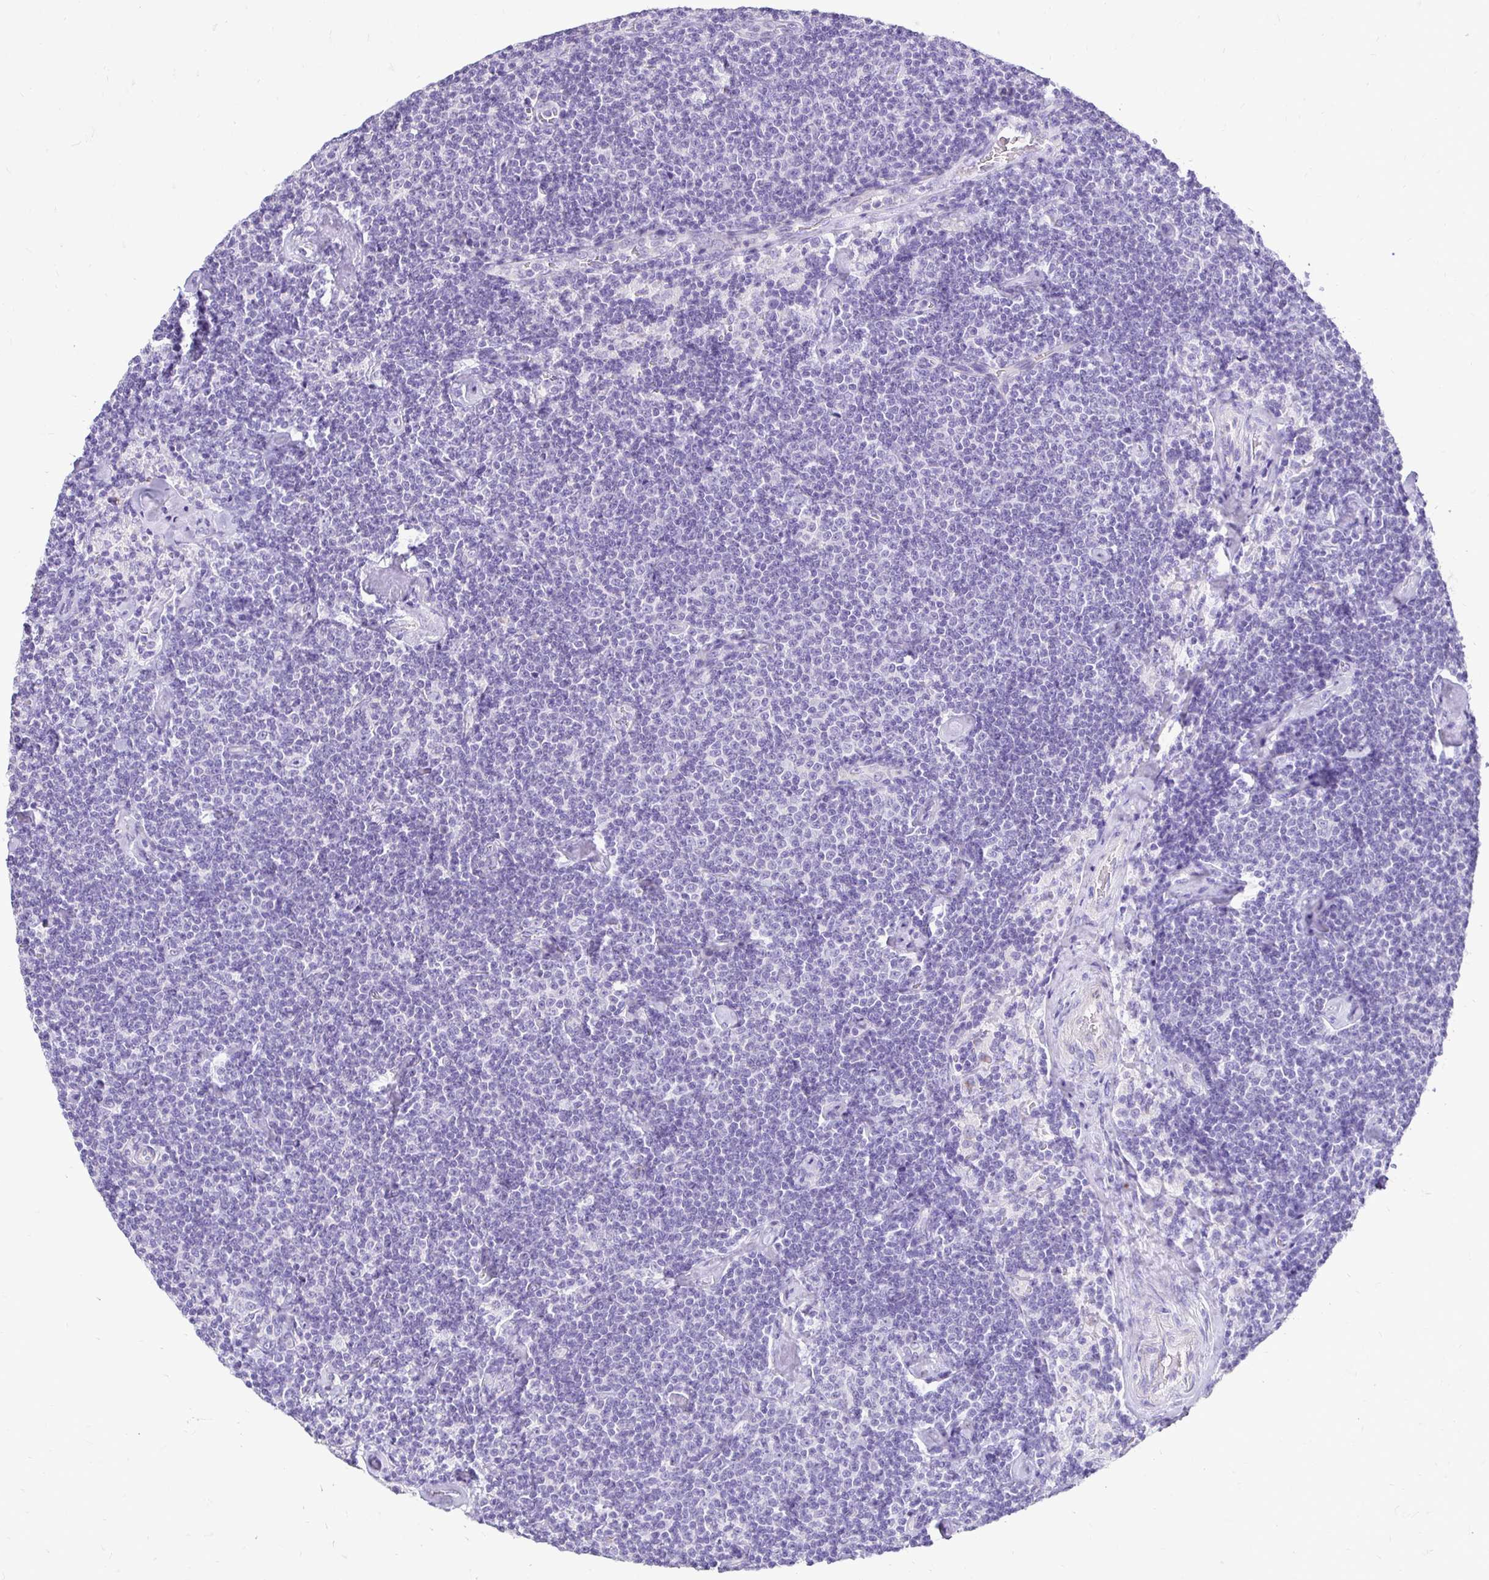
{"staining": {"intensity": "negative", "quantity": "none", "location": "none"}, "tissue": "lymphoma", "cell_type": "Tumor cells", "image_type": "cancer", "snomed": [{"axis": "morphology", "description": "Malignant lymphoma, non-Hodgkin's type, Low grade"}, {"axis": "topography", "description": "Lymph node"}], "caption": "Human low-grade malignant lymphoma, non-Hodgkin's type stained for a protein using immunohistochemistry (IHC) shows no expression in tumor cells.", "gene": "TAF1D", "patient": {"sex": "male", "age": 81}}